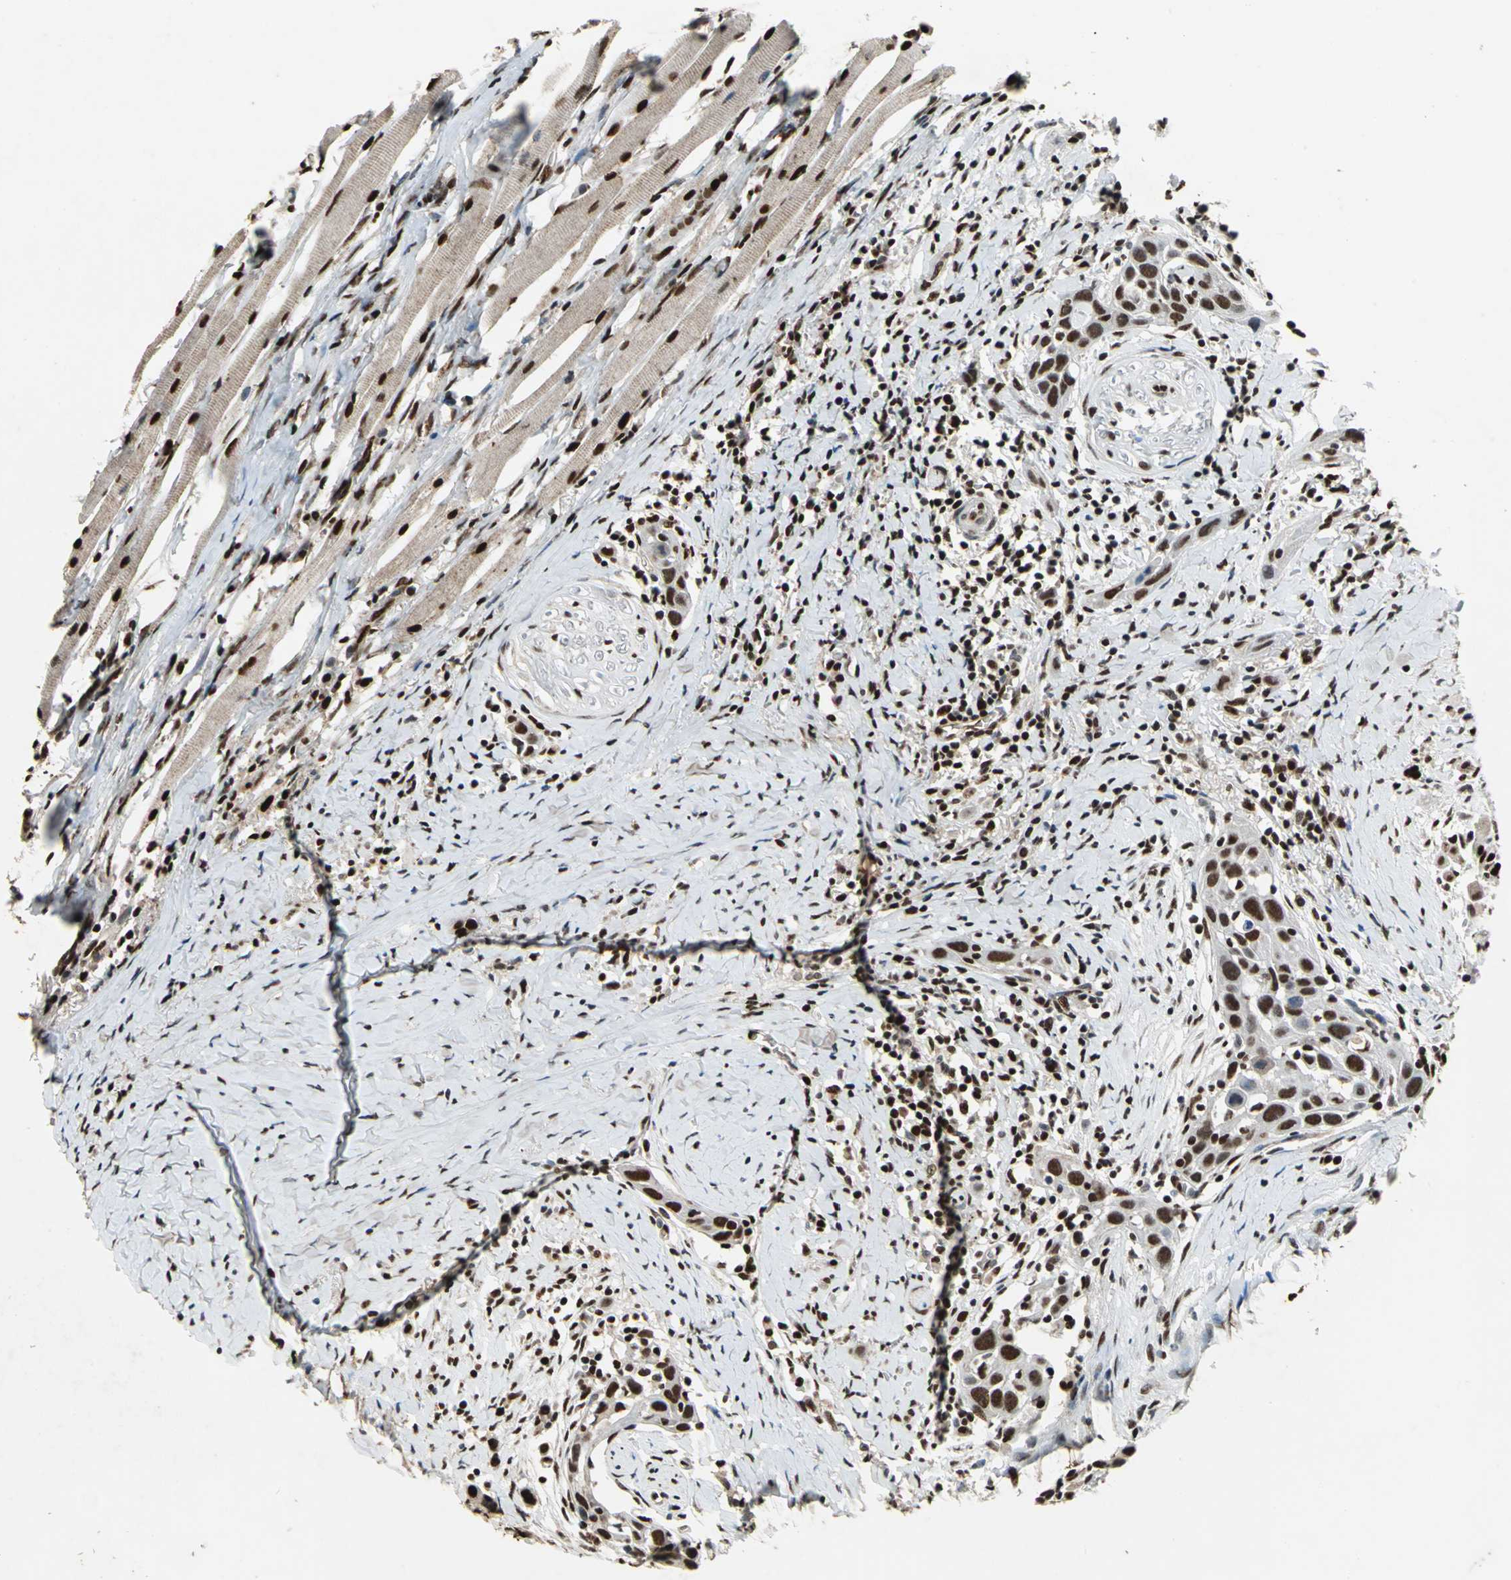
{"staining": {"intensity": "strong", "quantity": ">75%", "location": "nuclear"}, "tissue": "head and neck cancer", "cell_type": "Tumor cells", "image_type": "cancer", "snomed": [{"axis": "morphology", "description": "Normal tissue, NOS"}, {"axis": "morphology", "description": "Squamous cell carcinoma, NOS"}, {"axis": "topography", "description": "Oral tissue"}, {"axis": "topography", "description": "Head-Neck"}], "caption": "About >75% of tumor cells in human head and neck squamous cell carcinoma exhibit strong nuclear protein staining as visualized by brown immunohistochemical staining.", "gene": "ANP32A", "patient": {"sex": "female", "age": 50}}